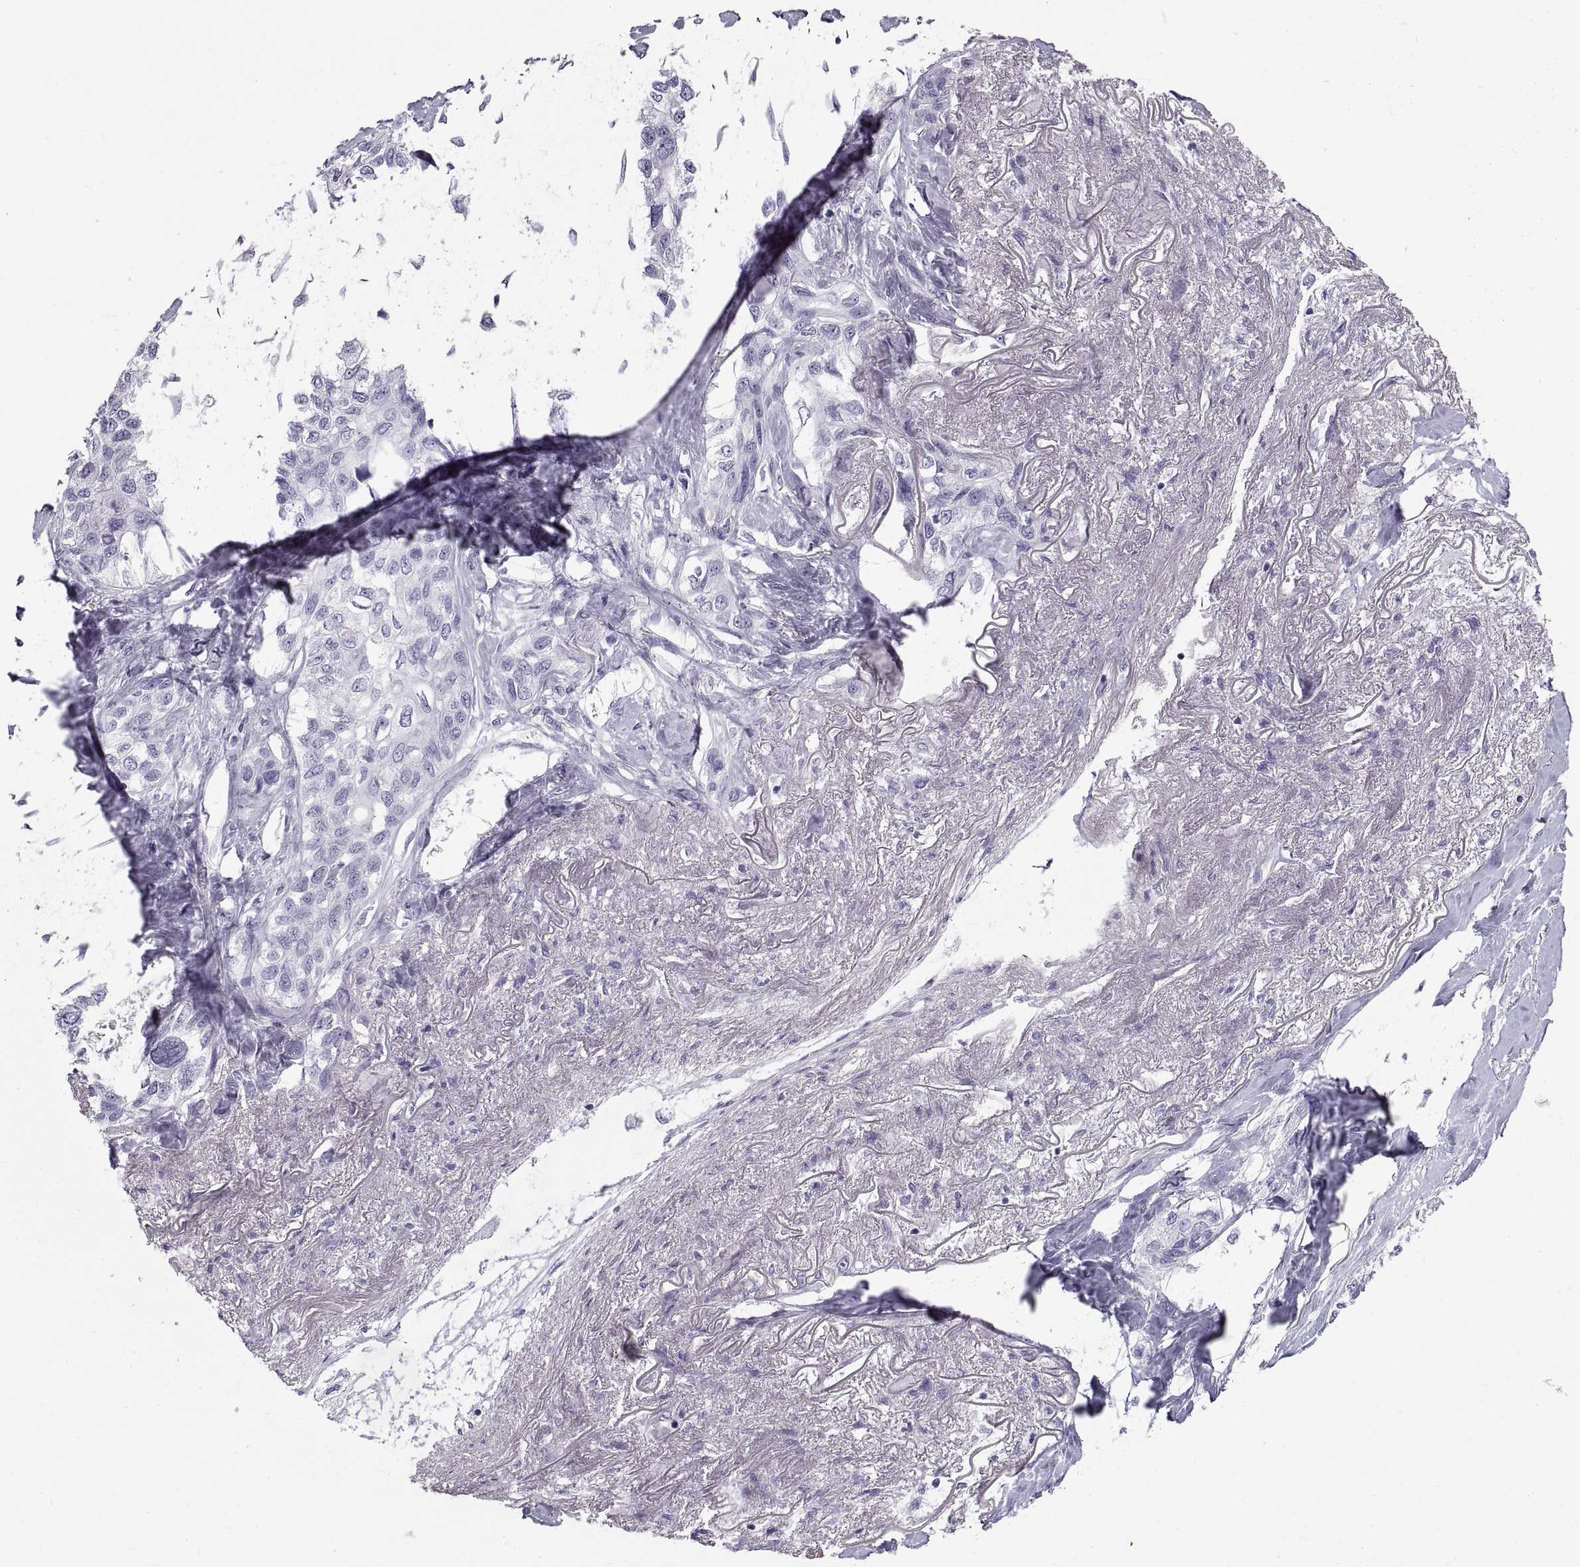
{"staining": {"intensity": "negative", "quantity": "none", "location": "none"}, "tissue": "lung cancer", "cell_type": "Tumor cells", "image_type": "cancer", "snomed": [{"axis": "morphology", "description": "Squamous cell carcinoma, NOS"}, {"axis": "topography", "description": "Lung"}], "caption": "This image is of lung cancer stained with IHC to label a protein in brown with the nuclei are counter-stained blue. There is no staining in tumor cells.", "gene": "RLBP1", "patient": {"sex": "female", "age": 70}}